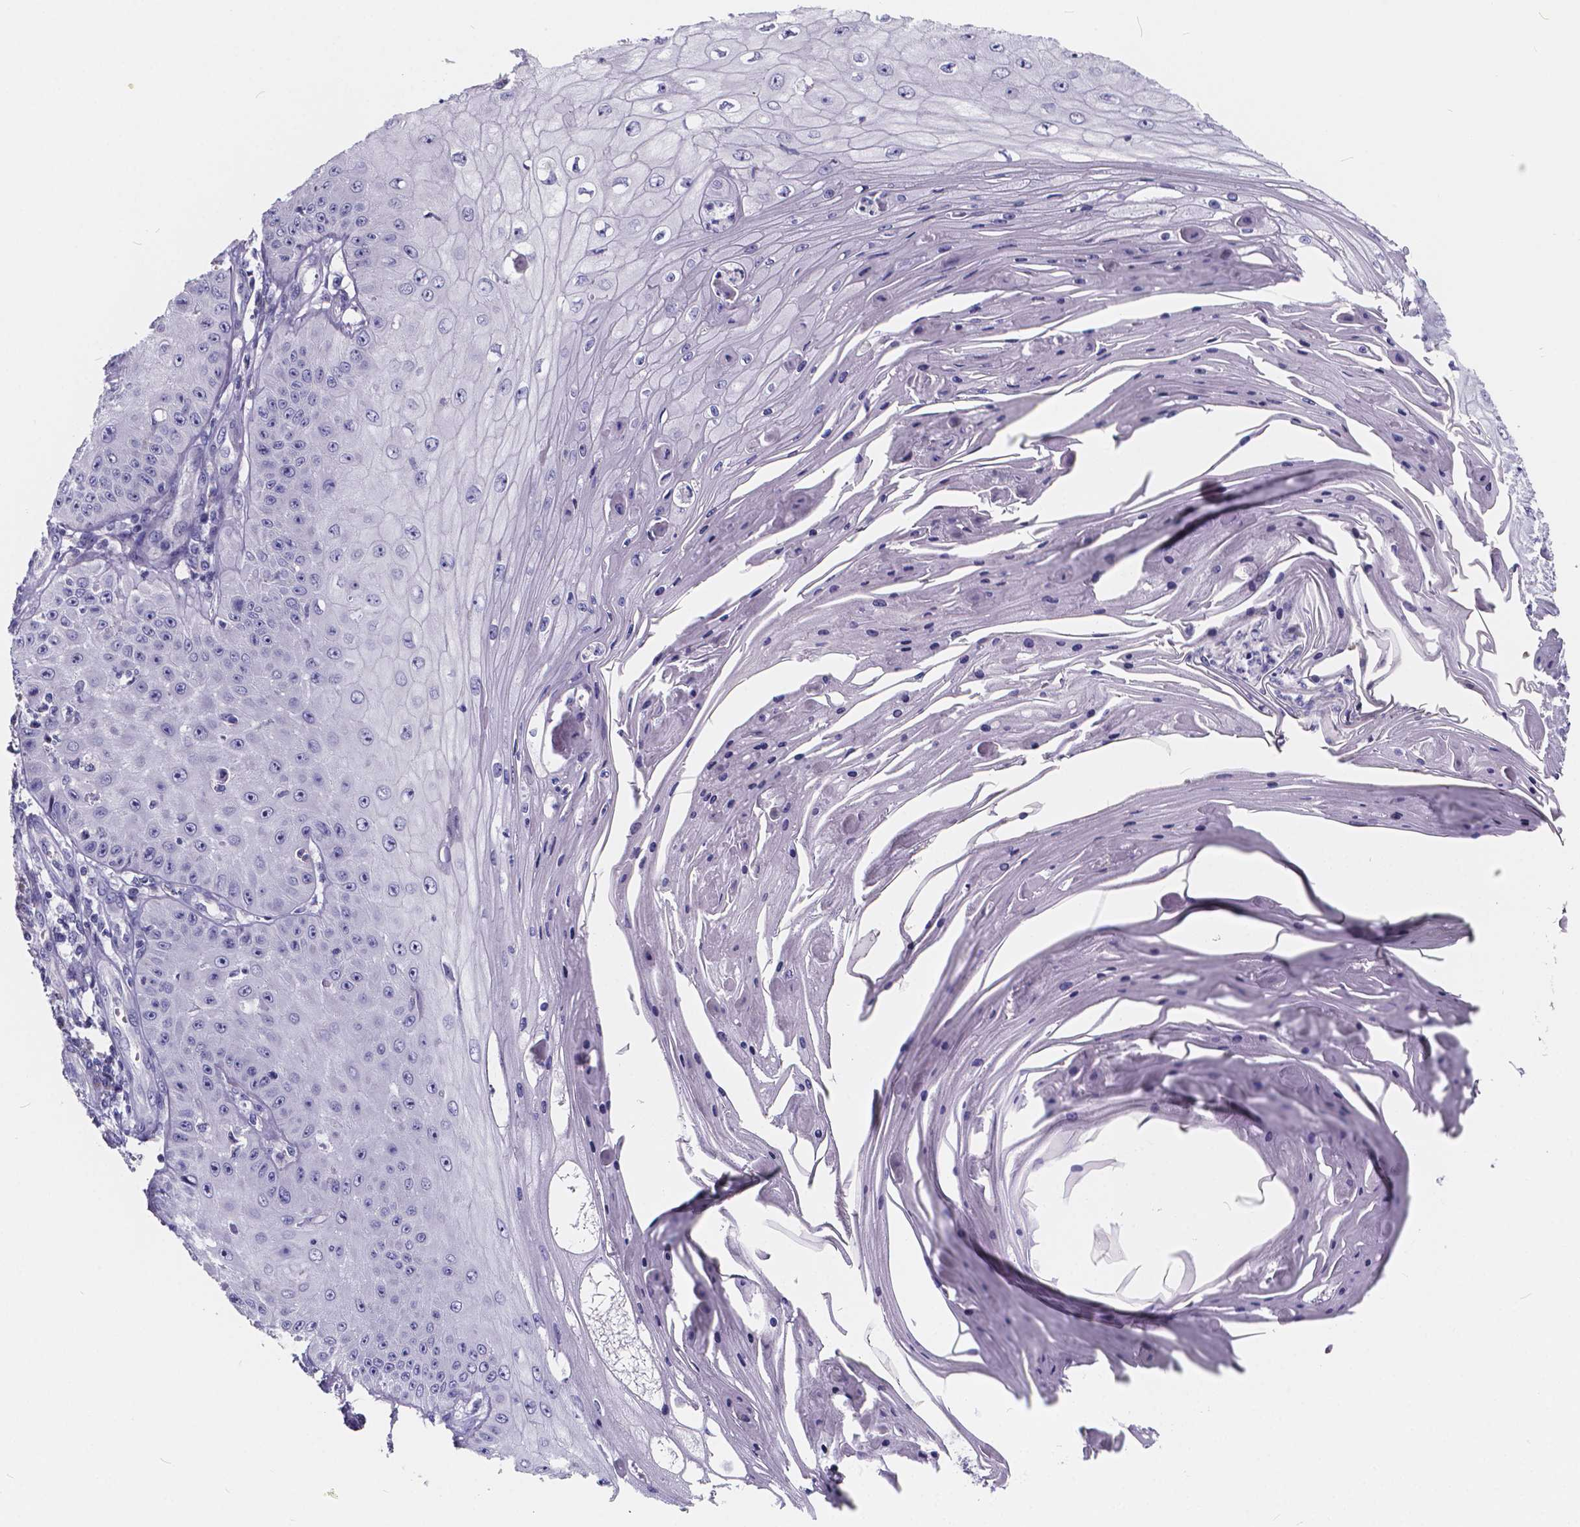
{"staining": {"intensity": "negative", "quantity": "none", "location": "none"}, "tissue": "skin cancer", "cell_type": "Tumor cells", "image_type": "cancer", "snomed": [{"axis": "morphology", "description": "Squamous cell carcinoma, NOS"}, {"axis": "topography", "description": "Skin"}], "caption": "This histopathology image is of squamous cell carcinoma (skin) stained with immunohistochemistry to label a protein in brown with the nuclei are counter-stained blue. There is no staining in tumor cells. (DAB (3,3'-diaminobenzidine) immunohistochemistry, high magnification).", "gene": "SPEF2", "patient": {"sex": "male", "age": 70}}